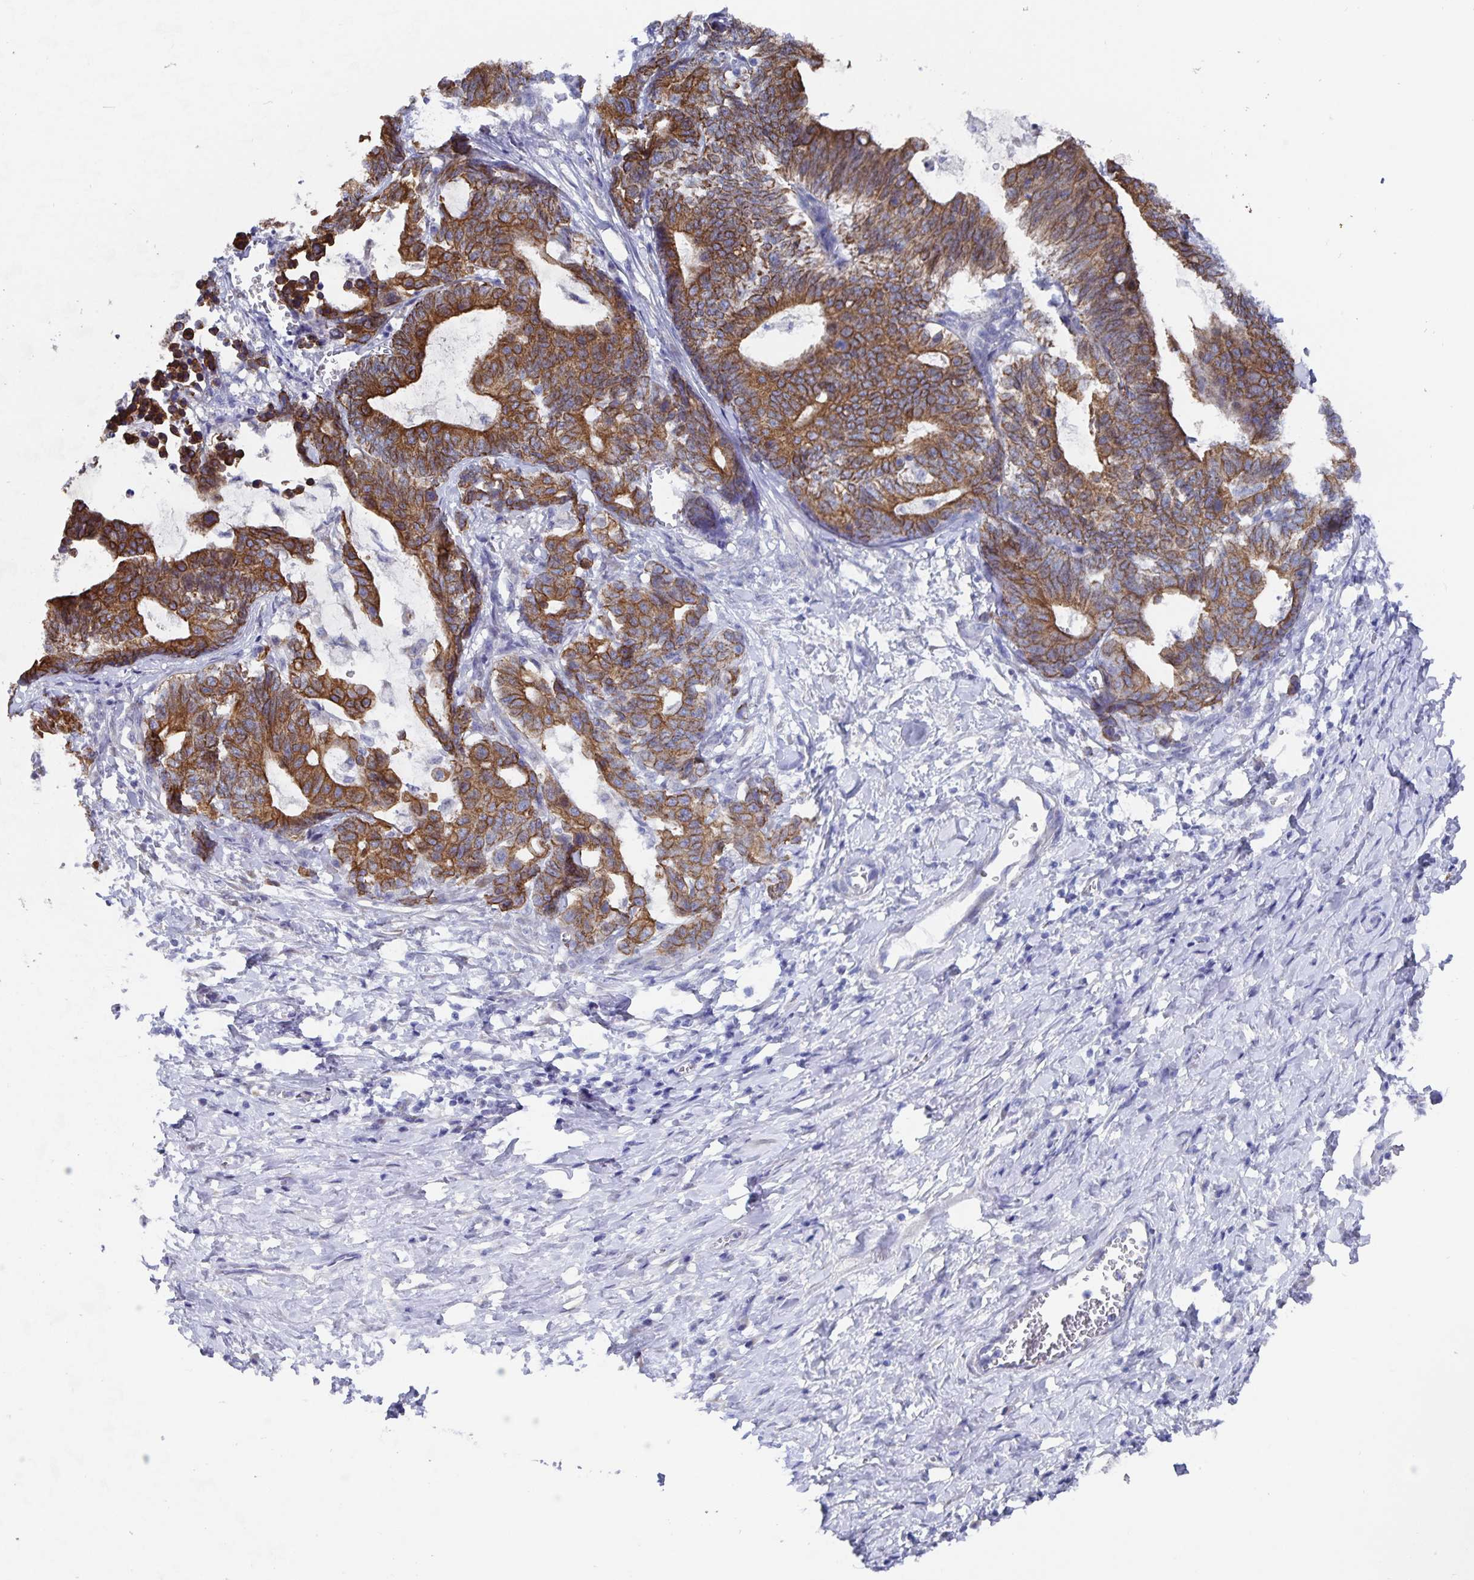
{"staining": {"intensity": "moderate", "quantity": ">75%", "location": "cytoplasmic/membranous"}, "tissue": "stomach cancer", "cell_type": "Tumor cells", "image_type": "cancer", "snomed": [{"axis": "morphology", "description": "Normal tissue, NOS"}, {"axis": "morphology", "description": "Adenocarcinoma, NOS"}, {"axis": "topography", "description": "Stomach"}], "caption": "Immunohistochemistry (IHC) micrograph of neoplastic tissue: stomach cancer (adenocarcinoma) stained using immunohistochemistry shows medium levels of moderate protein expression localized specifically in the cytoplasmic/membranous of tumor cells, appearing as a cytoplasmic/membranous brown color.", "gene": "ZIK1", "patient": {"sex": "female", "age": 64}}